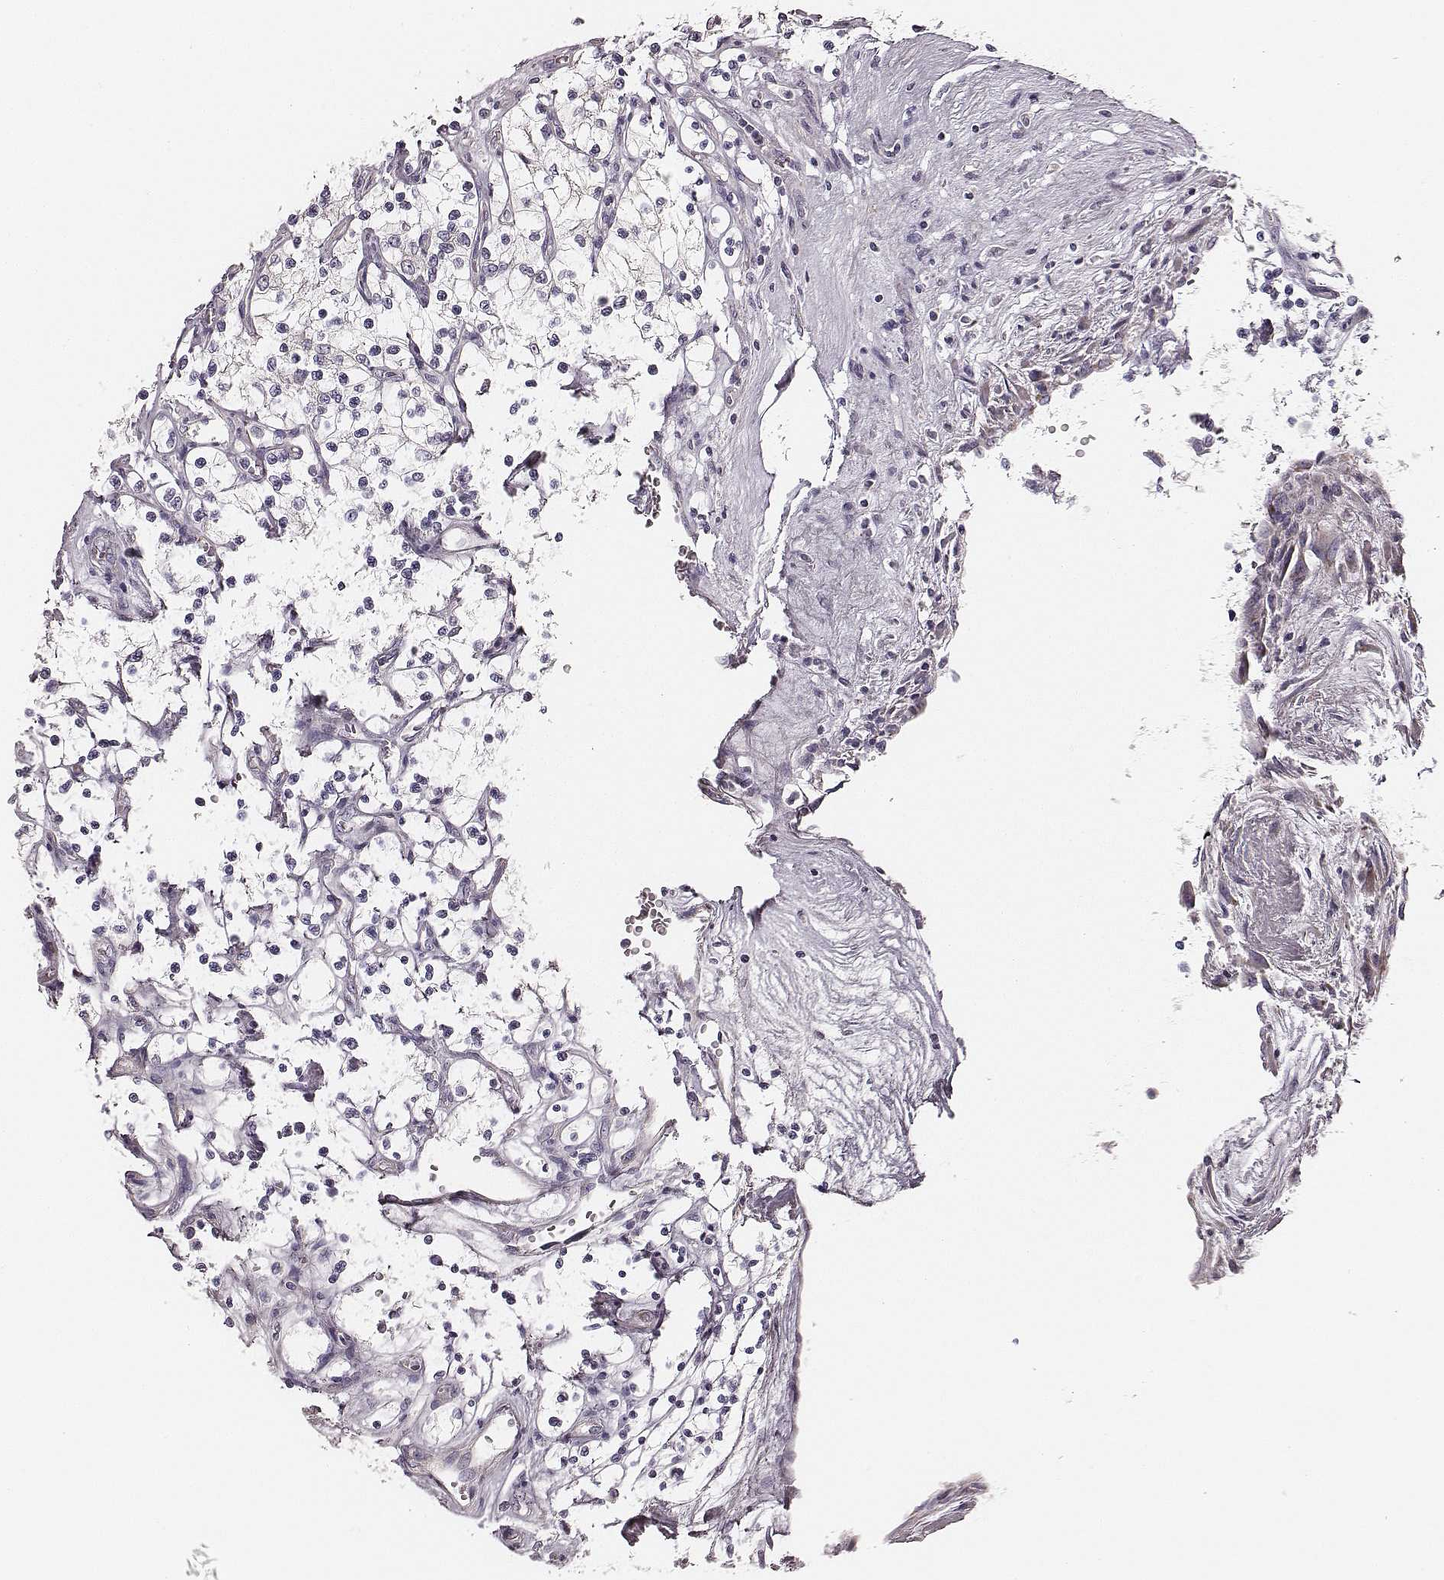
{"staining": {"intensity": "negative", "quantity": "none", "location": "none"}, "tissue": "renal cancer", "cell_type": "Tumor cells", "image_type": "cancer", "snomed": [{"axis": "morphology", "description": "Adenocarcinoma, NOS"}, {"axis": "topography", "description": "Kidney"}], "caption": "Immunohistochemistry (IHC) image of renal cancer (adenocarcinoma) stained for a protein (brown), which demonstrates no expression in tumor cells. The staining is performed using DAB brown chromogen with nuclei counter-stained in using hematoxylin.", "gene": "UBL4B", "patient": {"sex": "female", "age": 69}}